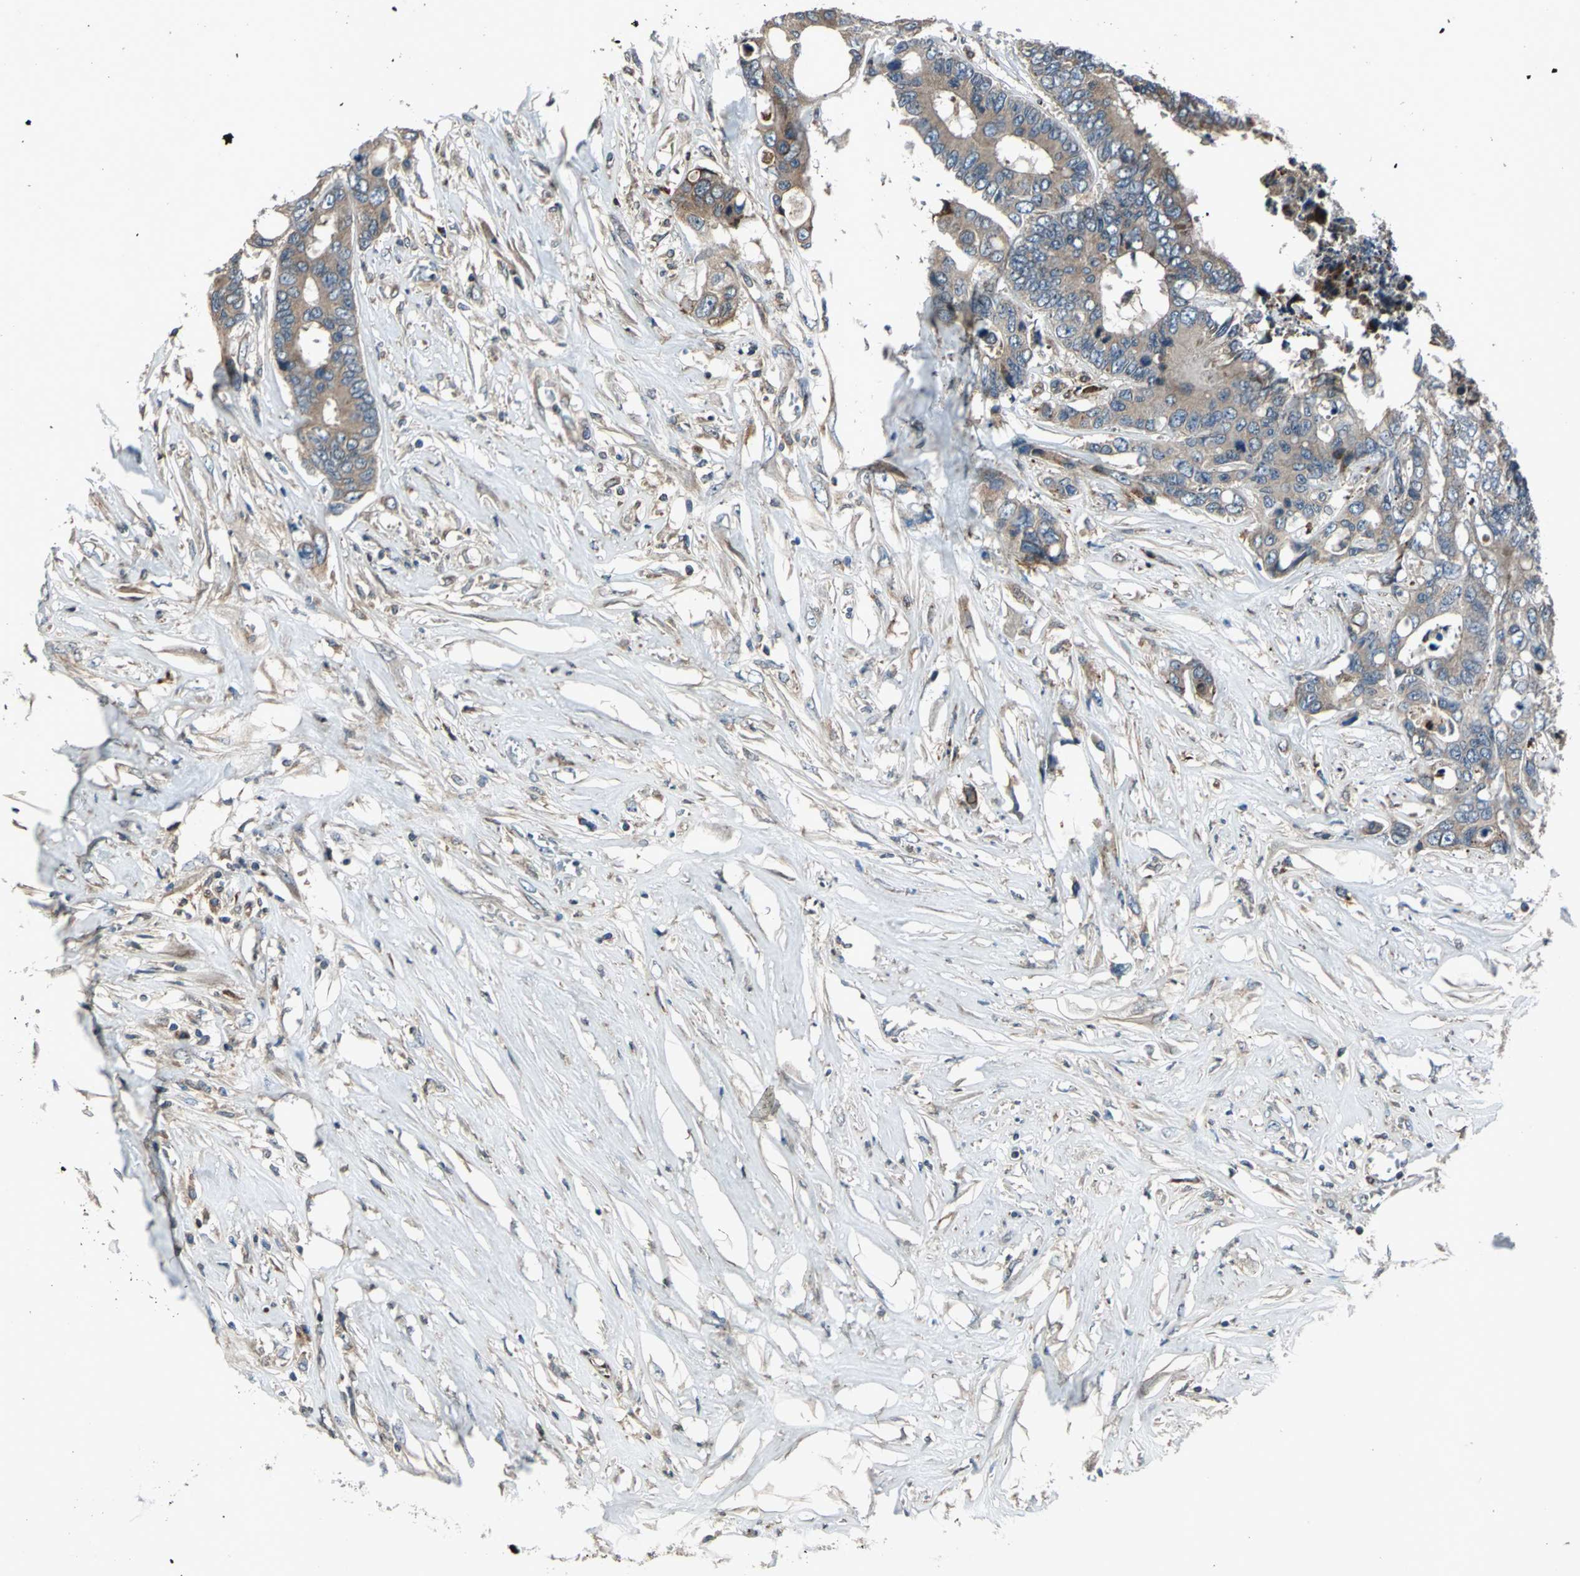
{"staining": {"intensity": "weak", "quantity": ">75%", "location": "cytoplasmic/membranous"}, "tissue": "colorectal cancer", "cell_type": "Tumor cells", "image_type": "cancer", "snomed": [{"axis": "morphology", "description": "Adenocarcinoma, NOS"}, {"axis": "topography", "description": "Rectum"}], "caption": "Human adenocarcinoma (colorectal) stained with a brown dye shows weak cytoplasmic/membranous positive staining in about >75% of tumor cells.", "gene": "HTATIP2", "patient": {"sex": "male", "age": 55}}